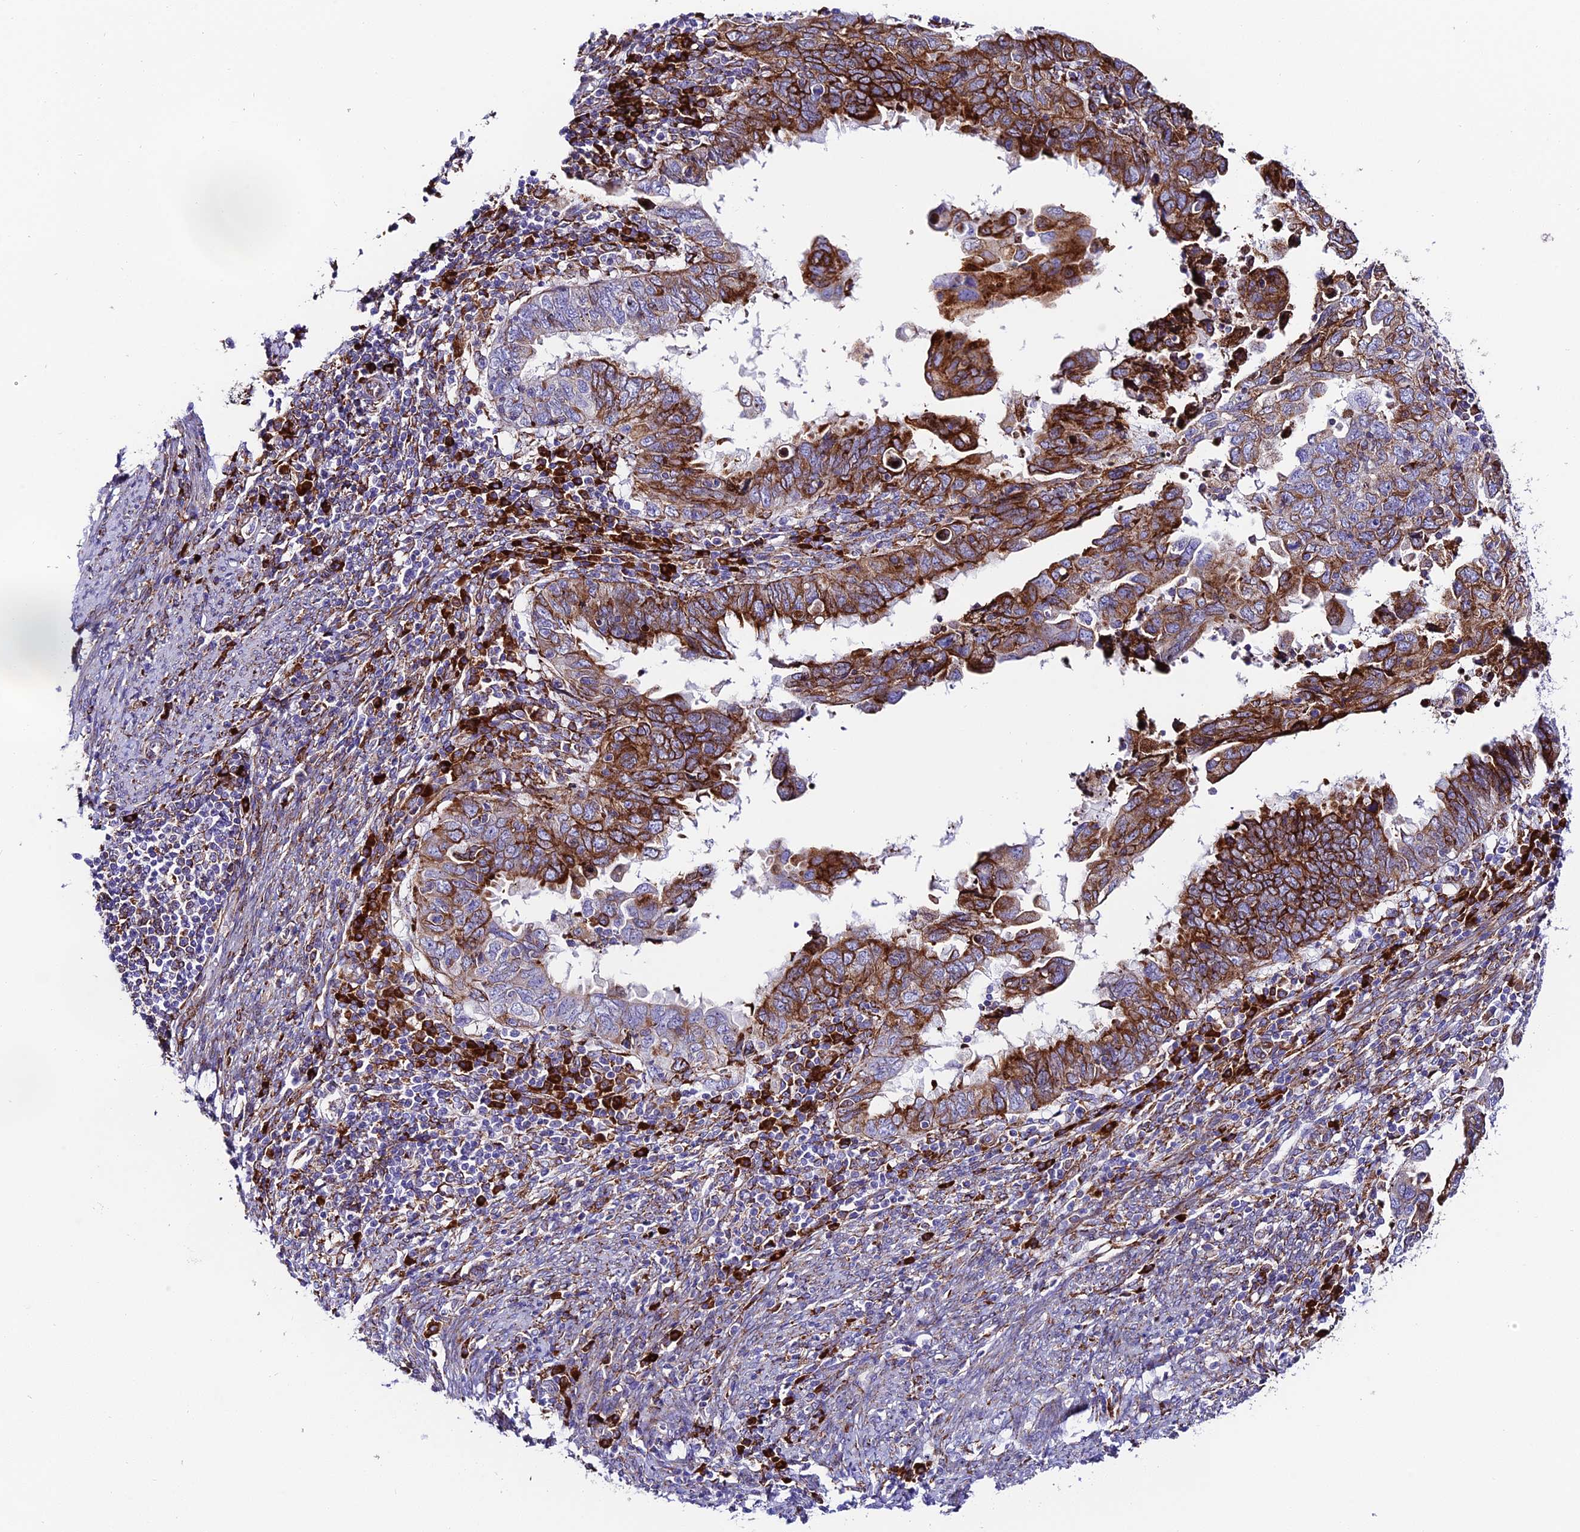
{"staining": {"intensity": "strong", "quantity": "25%-75%", "location": "cytoplasmic/membranous"}, "tissue": "endometrial cancer", "cell_type": "Tumor cells", "image_type": "cancer", "snomed": [{"axis": "morphology", "description": "Adenocarcinoma, NOS"}, {"axis": "topography", "description": "Uterus"}], "caption": "Immunohistochemistry histopathology image of neoplastic tissue: endometrial adenocarcinoma stained using immunohistochemistry (IHC) exhibits high levels of strong protein expression localized specifically in the cytoplasmic/membranous of tumor cells, appearing as a cytoplasmic/membranous brown color.", "gene": "TUBGCP6", "patient": {"sex": "female", "age": 77}}